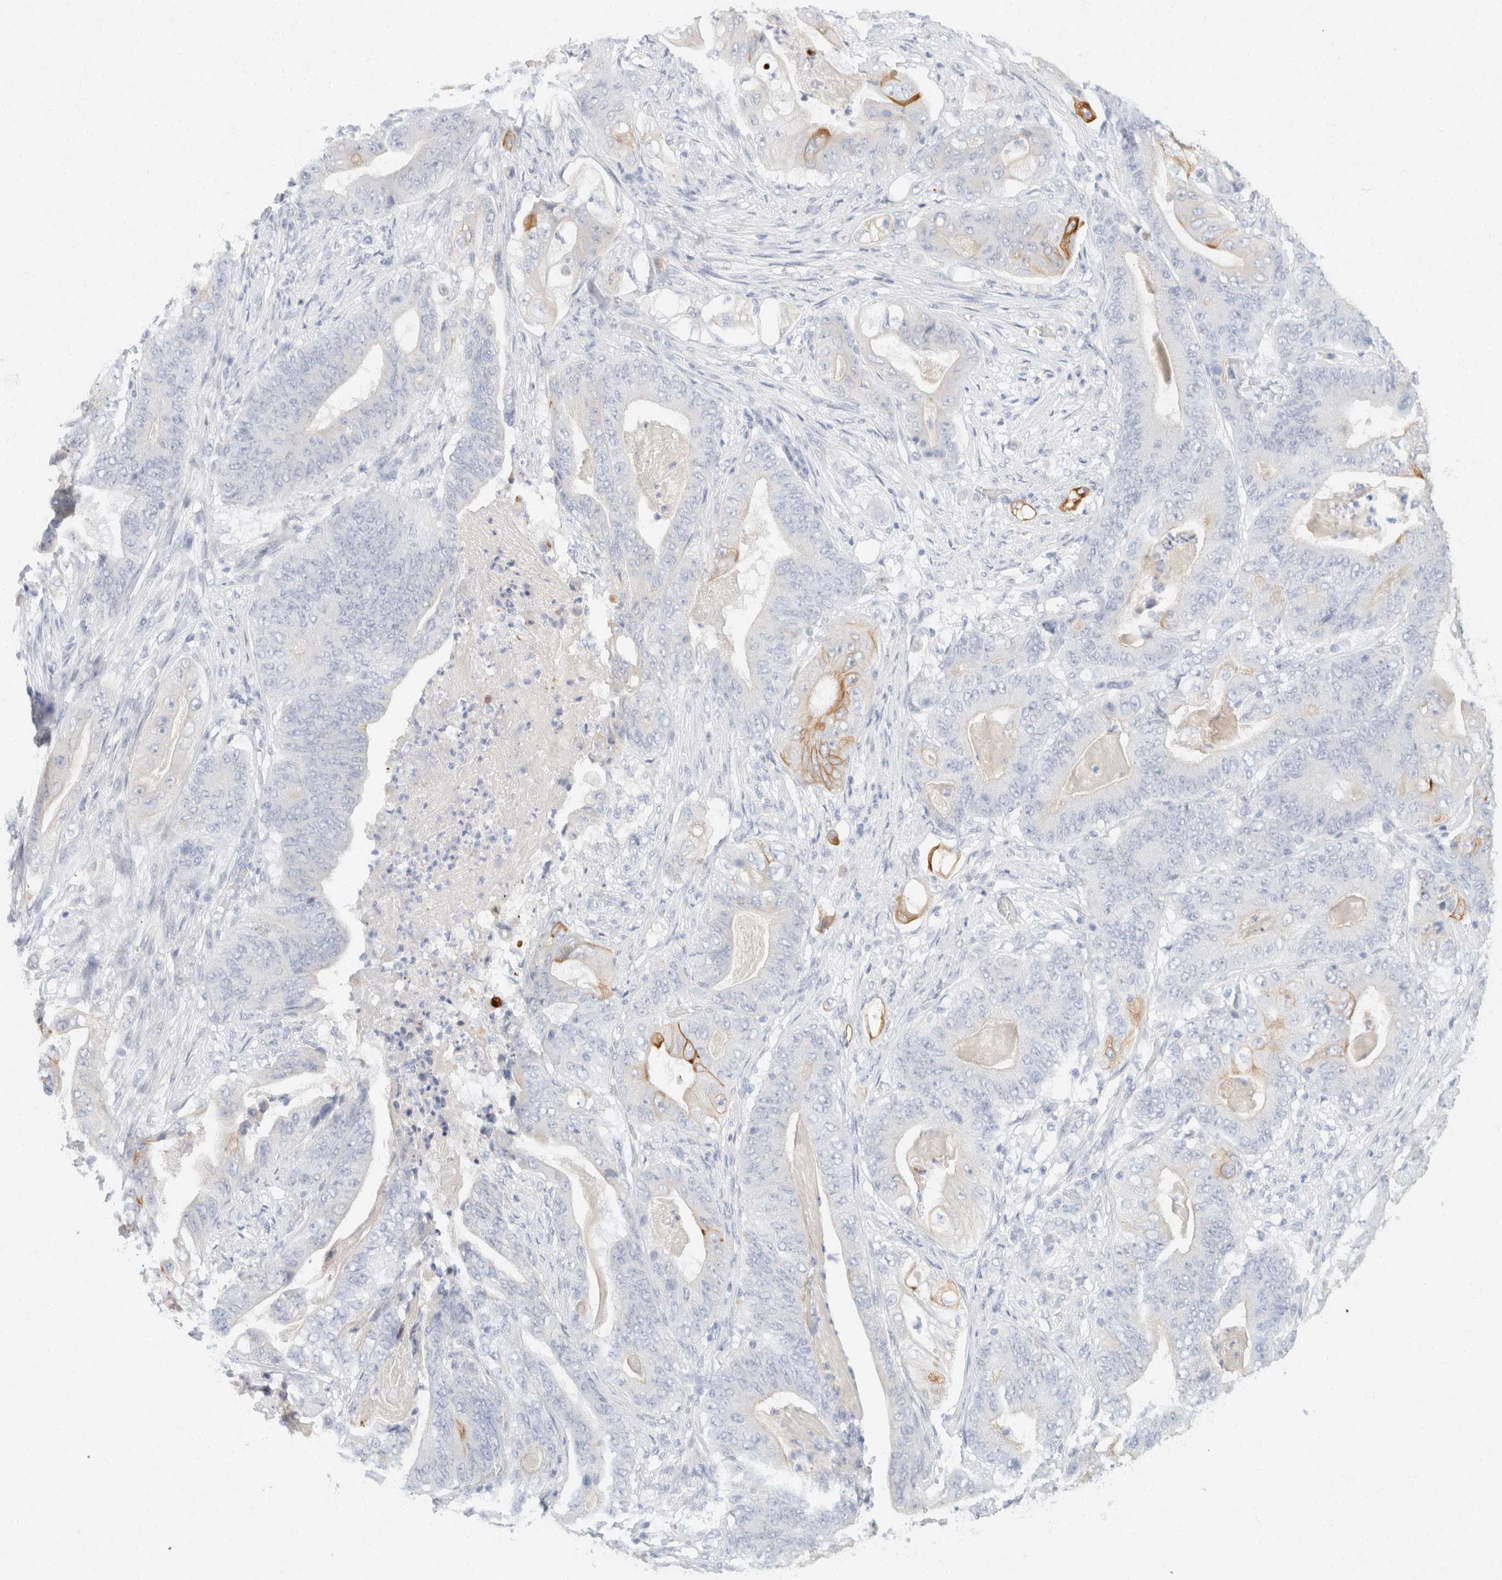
{"staining": {"intensity": "moderate", "quantity": "<25%", "location": "cytoplasmic/membranous"}, "tissue": "stomach cancer", "cell_type": "Tumor cells", "image_type": "cancer", "snomed": [{"axis": "morphology", "description": "Adenocarcinoma, NOS"}, {"axis": "topography", "description": "Stomach"}], "caption": "This is an image of IHC staining of stomach cancer (adenocarcinoma), which shows moderate expression in the cytoplasmic/membranous of tumor cells.", "gene": "KRT20", "patient": {"sex": "female", "age": 73}}